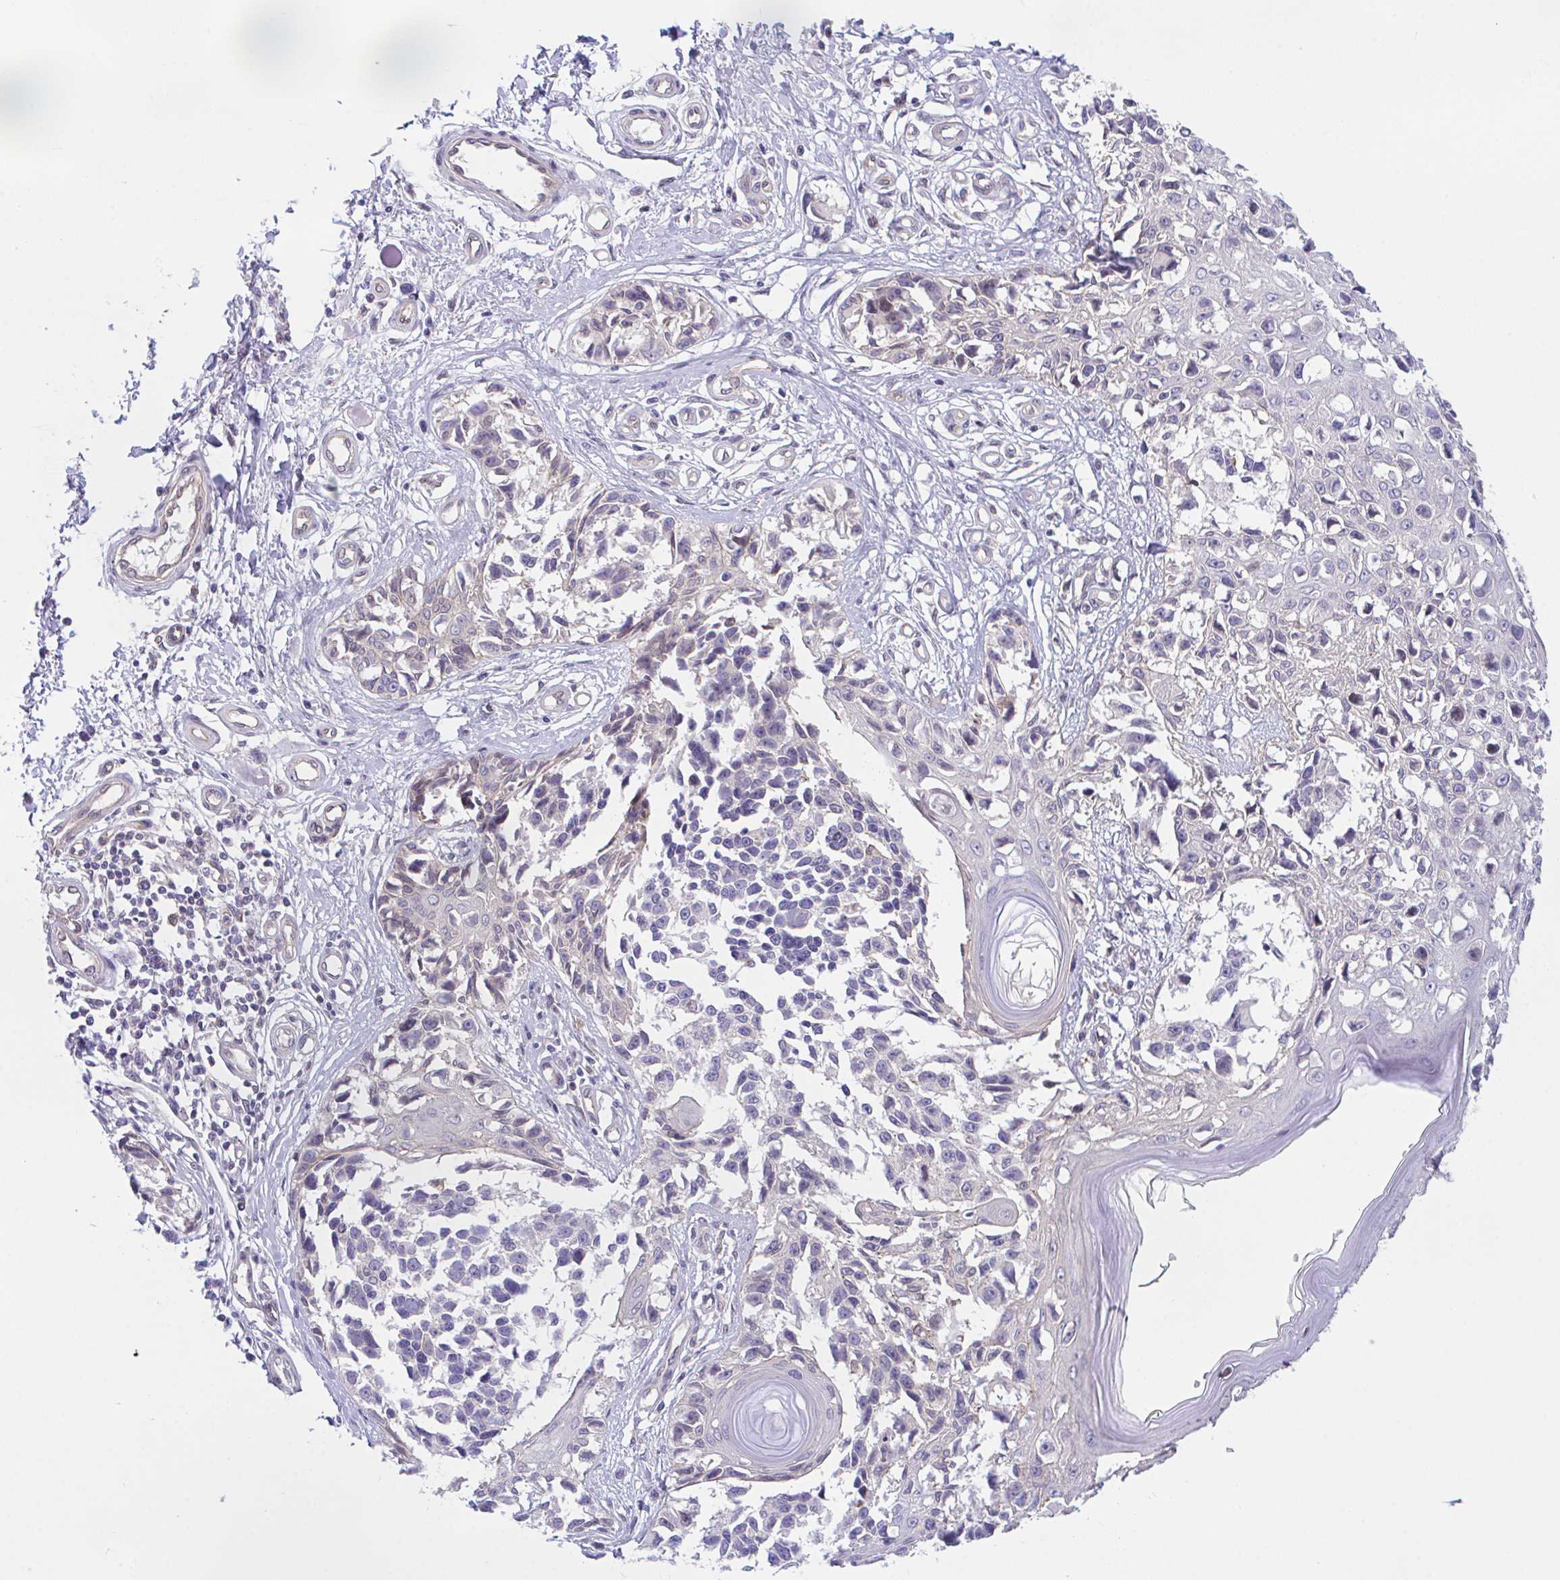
{"staining": {"intensity": "negative", "quantity": "none", "location": "none"}, "tissue": "melanoma", "cell_type": "Tumor cells", "image_type": "cancer", "snomed": [{"axis": "morphology", "description": "Malignant melanoma, NOS"}, {"axis": "topography", "description": "Skin"}], "caption": "Tumor cells are negative for brown protein staining in malignant melanoma.", "gene": "ZBED3", "patient": {"sex": "male", "age": 73}}